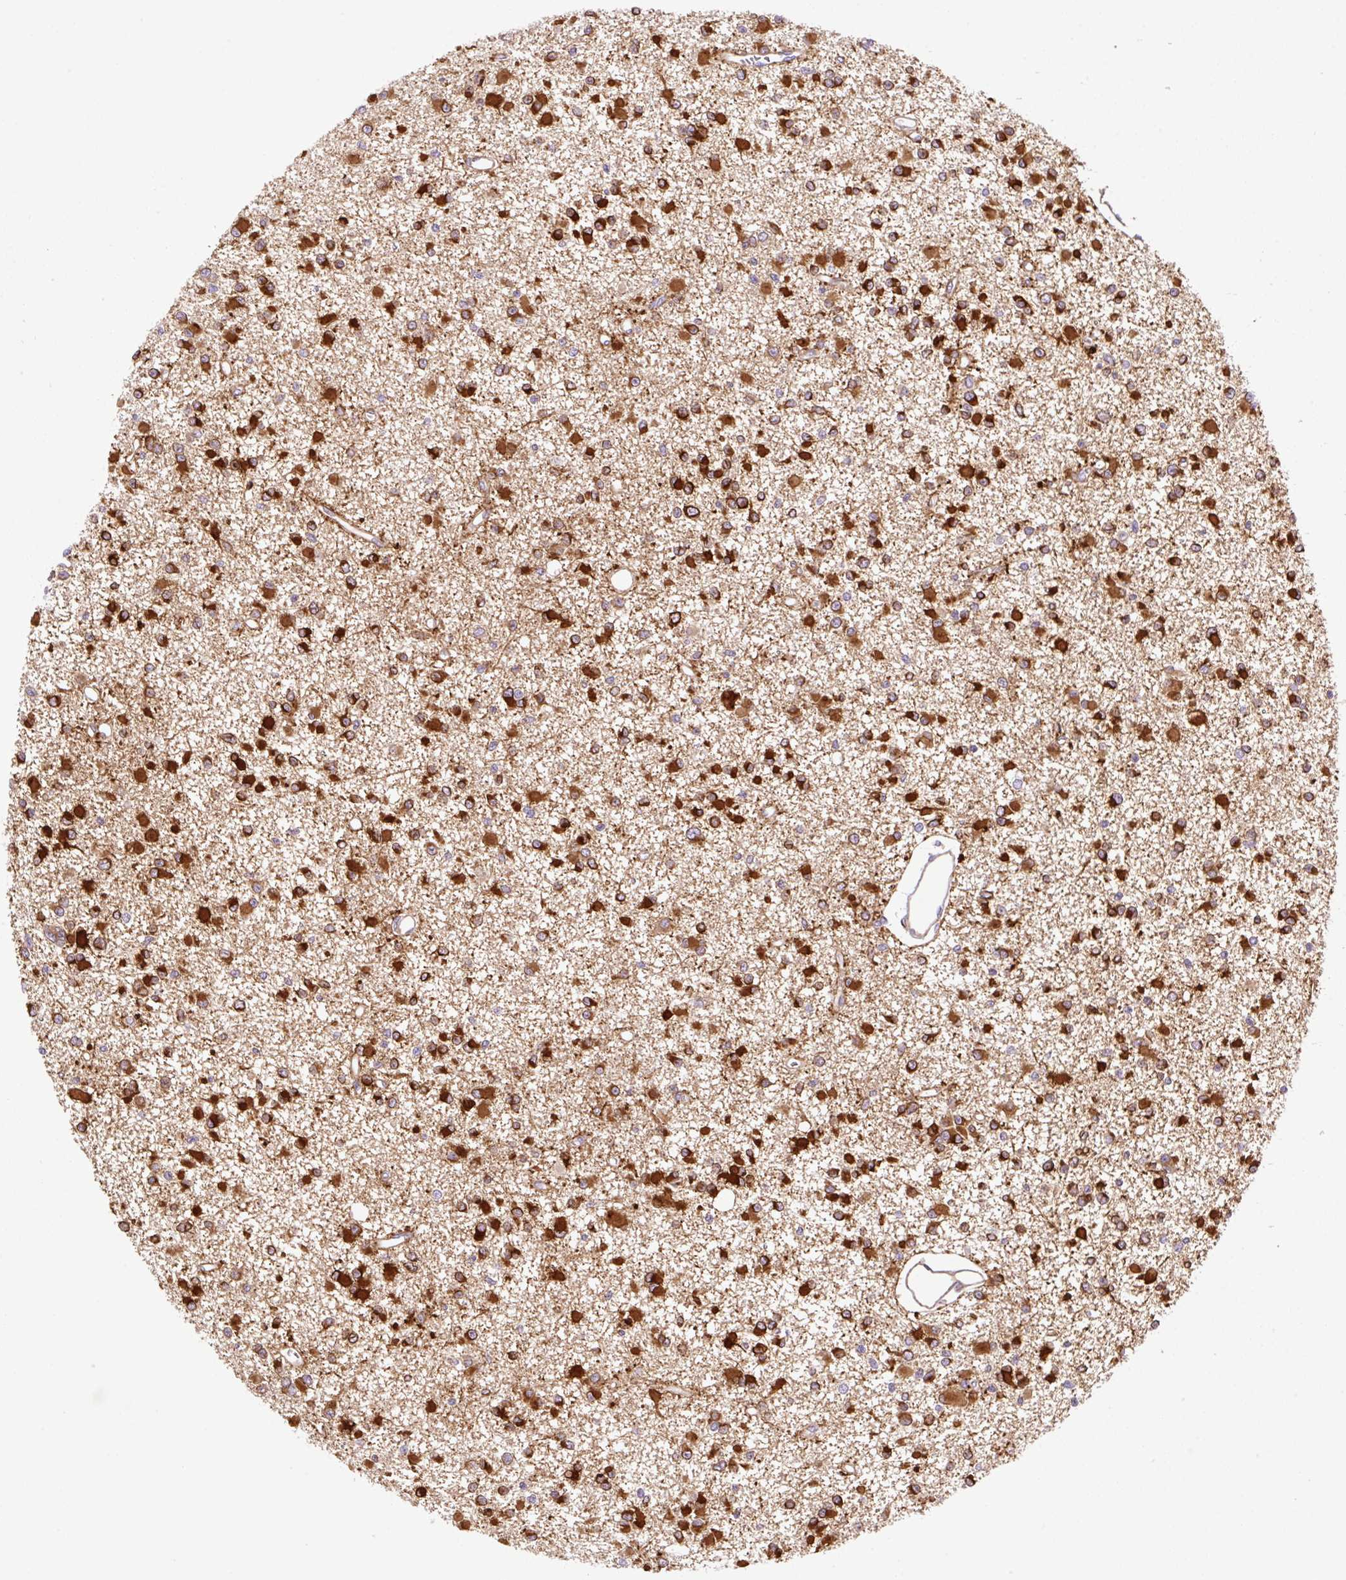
{"staining": {"intensity": "strong", "quantity": ">75%", "location": "cytoplasmic/membranous"}, "tissue": "glioma", "cell_type": "Tumor cells", "image_type": "cancer", "snomed": [{"axis": "morphology", "description": "Glioma, malignant, Low grade"}, {"axis": "topography", "description": "Brain"}], "caption": "Strong cytoplasmic/membranous protein staining is appreciated in approximately >75% of tumor cells in glioma.", "gene": "RAB30", "patient": {"sex": "female", "age": 22}}